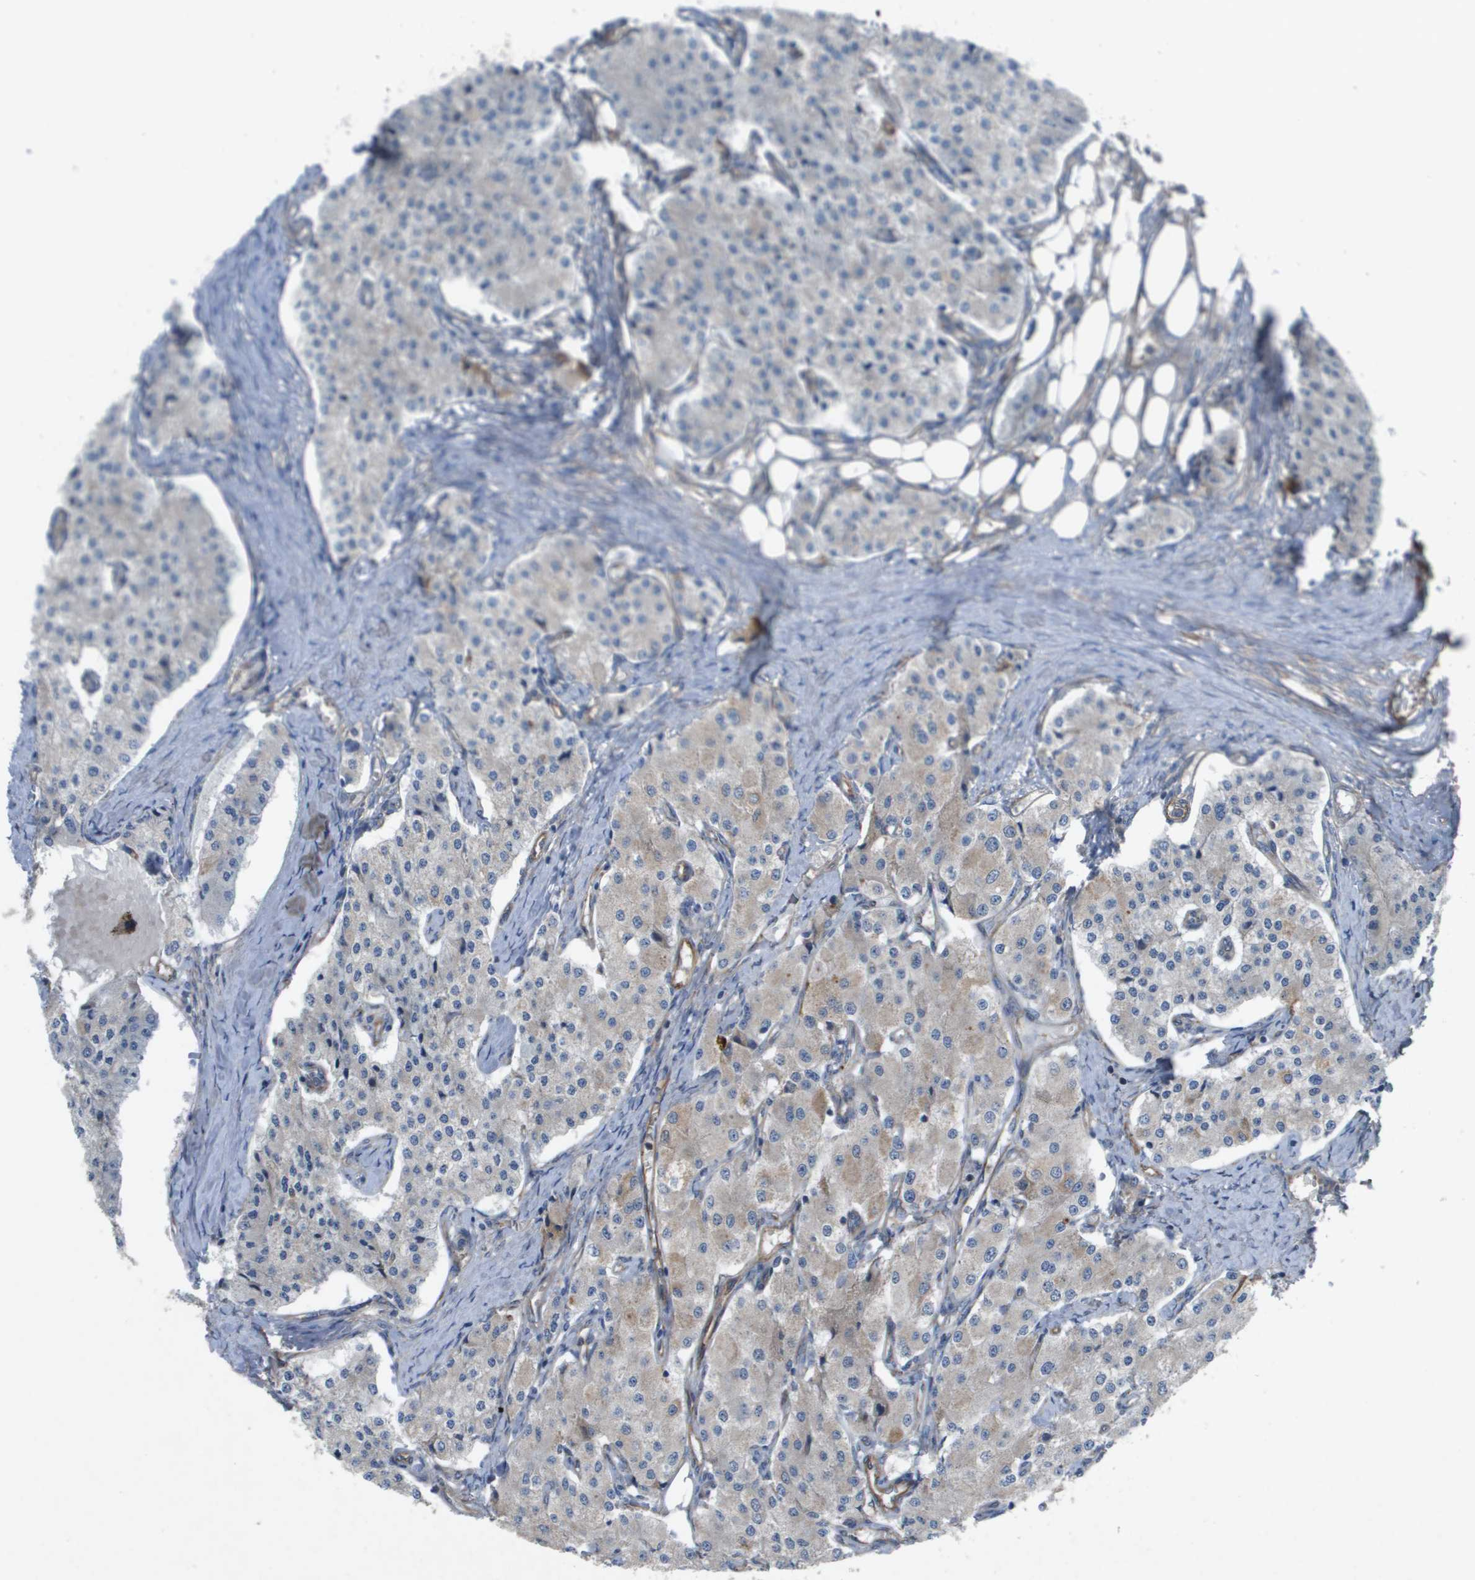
{"staining": {"intensity": "negative", "quantity": "none", "location": "none"}, "tissue": "carcinoid", "cell_type": "Tumor cells", "image_type": "cancer", "snomed": [{"axis": "morphology", "description": "Carcinoid, malignant, NOS"}, {"axis": "topography", "description": "Colon"}], "caption": "A histopathology image of human malignant carcinoid is negative for staining in tumor cells.", "gene": "SLC6A9", "patient": {"sex": "female", "age": 52}}